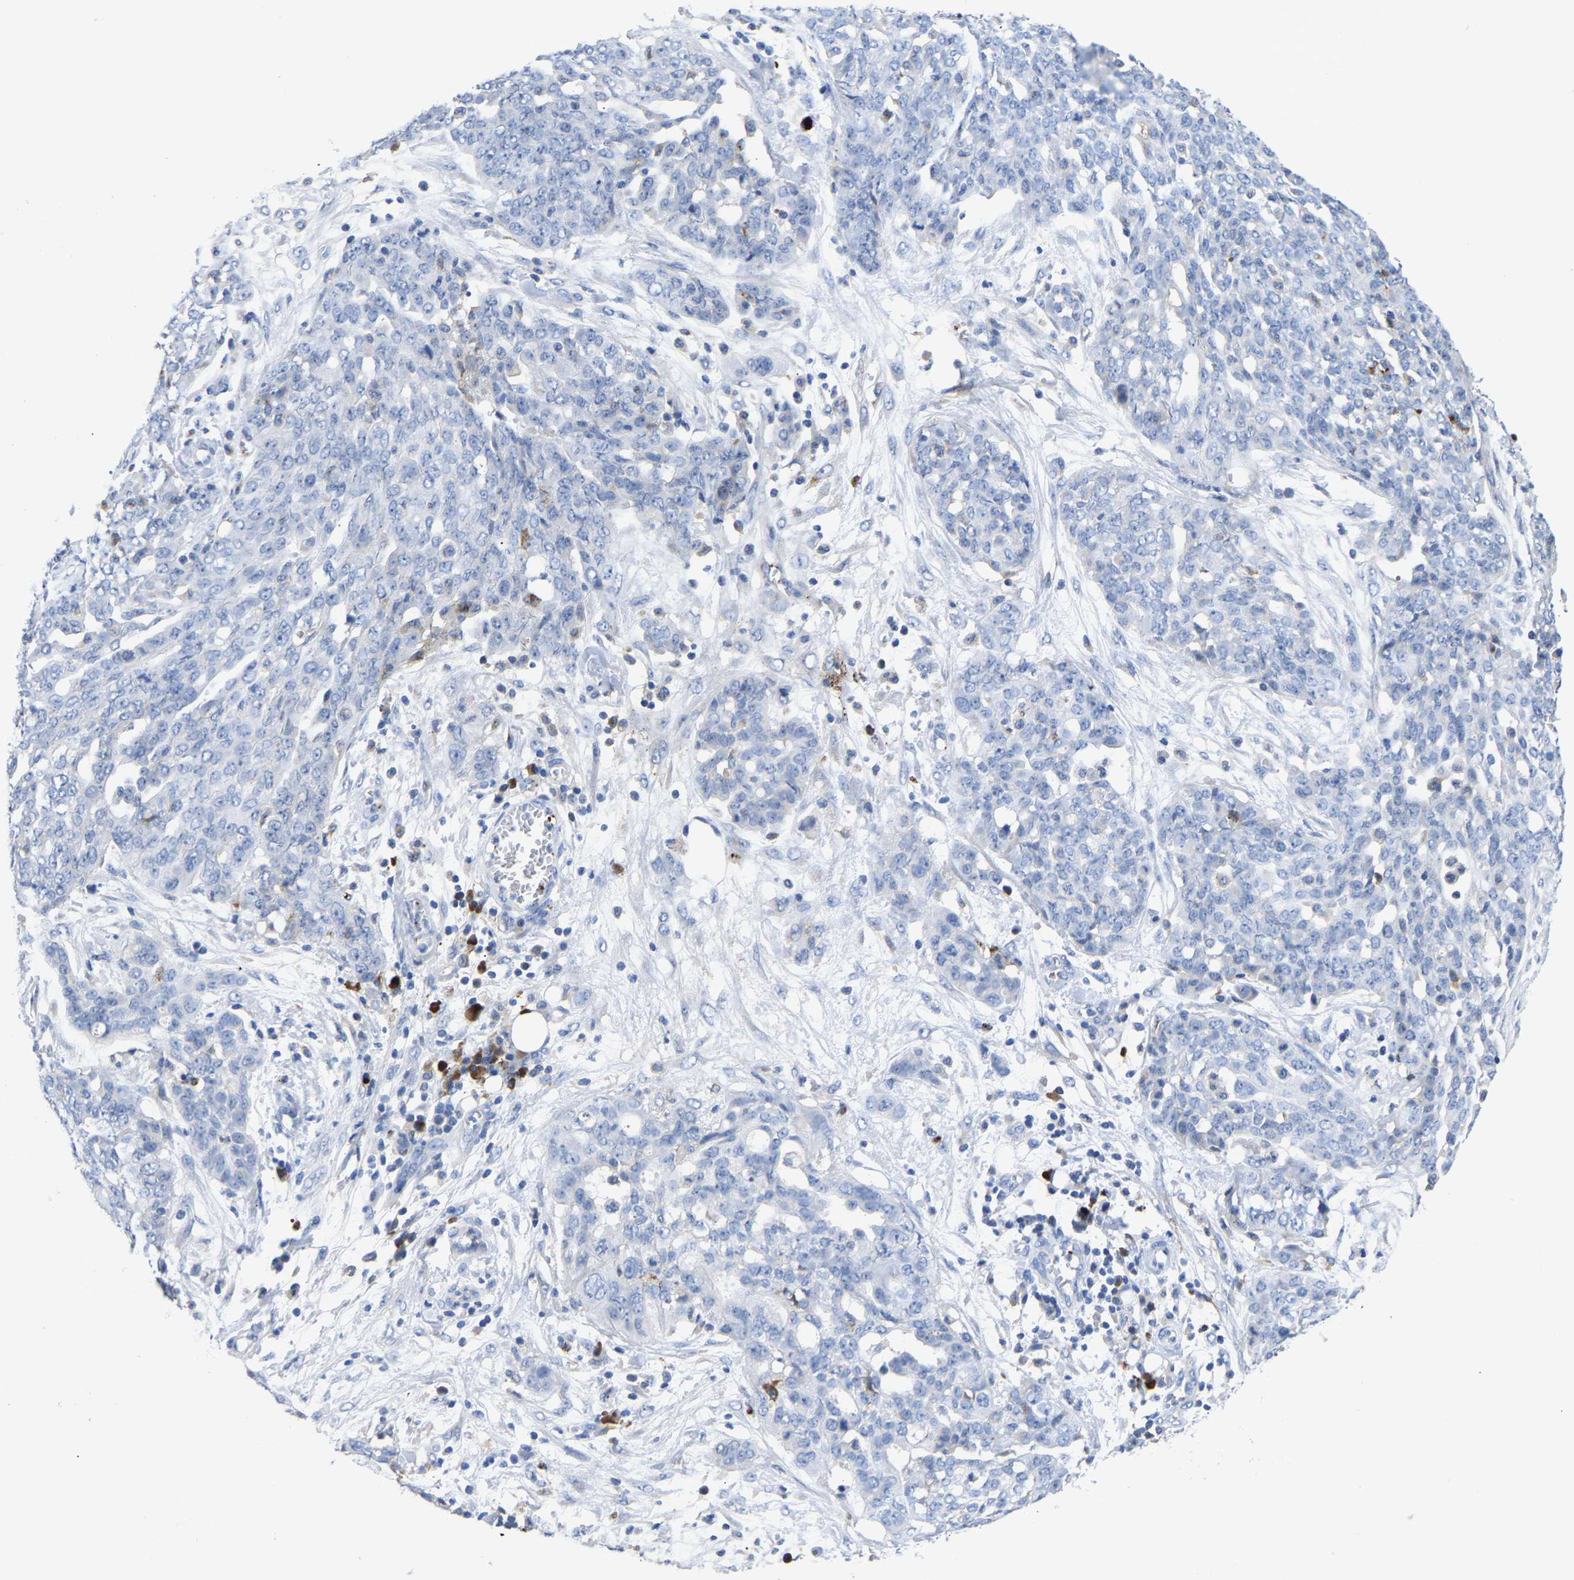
{"staining": {"intensity": "negative", "quantity": "none", "location": "none"}, "tissue": "ovarian cancer", "cell_type": "Tumor cells", "image_type": "cancer", "snomed": [{"axis": "morphology", "description": "Cystadenocarcinoma, serous, NOS"}, {"axis": "topography", "description": "Soft tissue"}, {"axis": "topography", "description": "Ovary"}], "caption": "Protein analysis of ovarian serous cystadenocarcinoma shows no significant expression in tumor cells.", "gene": "FGF18", "patient": {"sex": "female", "age": 57}}